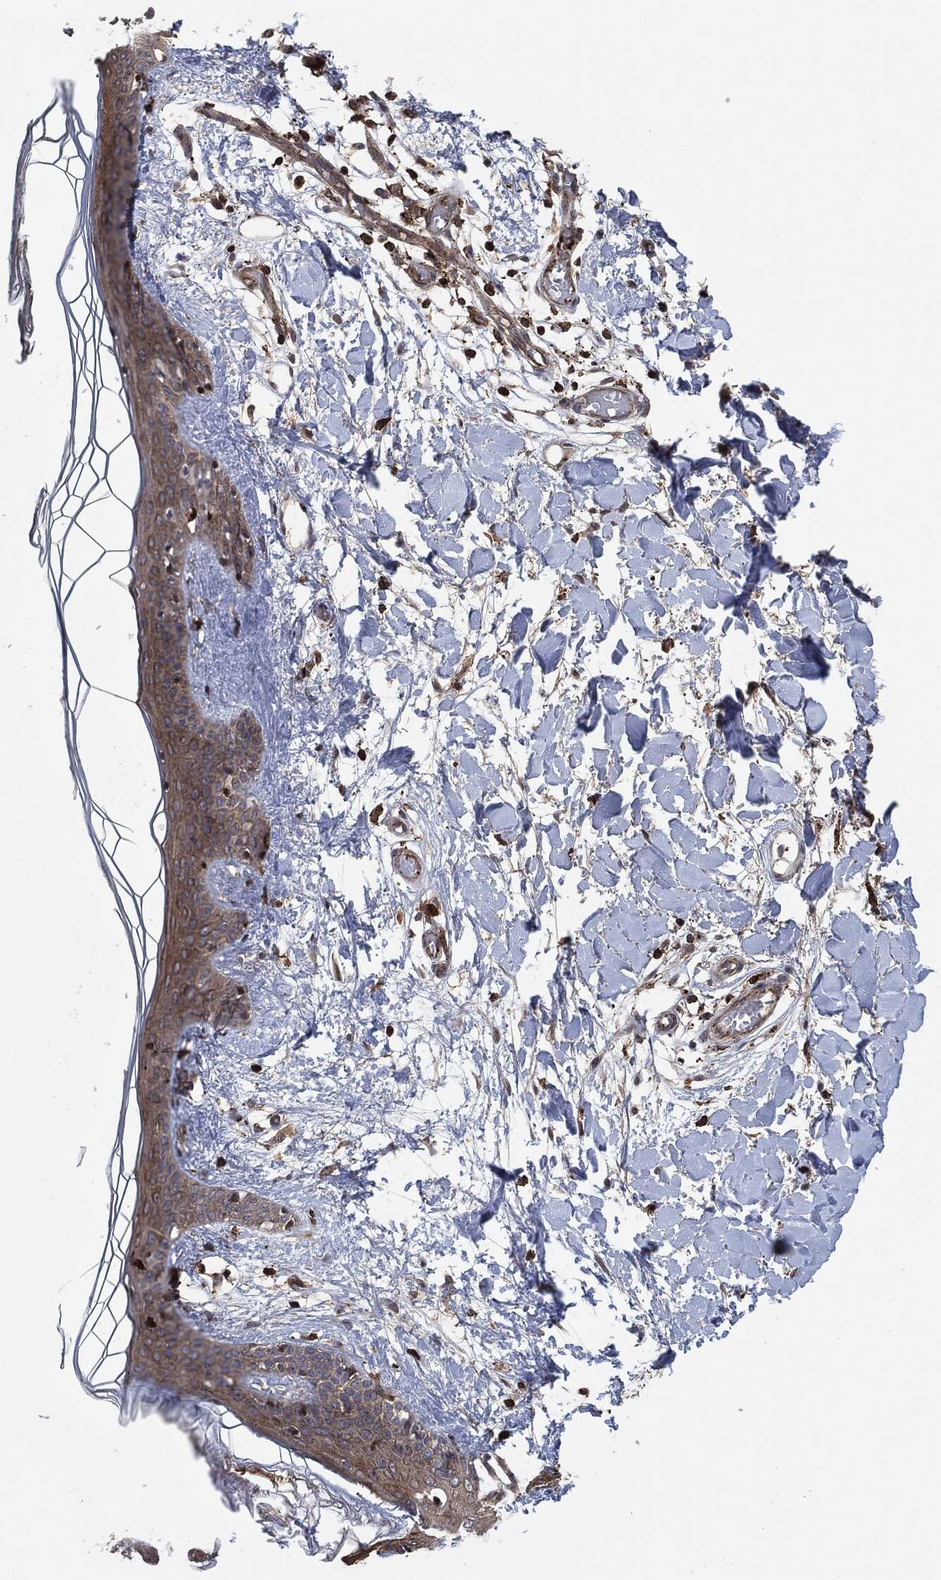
{"staining": {"intensity": "strong", "quantity": ">75%", "location": "cytoplasmic/membranous,nuclear"}, "tissue": "skin", "cell_type": "Fibroblasts", "image_type": "normal", "snomed": [{"axis": "morphology", "description": "Normal tissue, NOS"}, {"axis": "topography", "description": "Skin"}], "caption": "About >75% of fibroblasts in benign human skin show strong cytoplasmic/membranous,nuclear protein positivity as visualized by brown immunohistochemical staining.", "gene": "TPT1", "patient": {"sex": "female", "age": 34}}